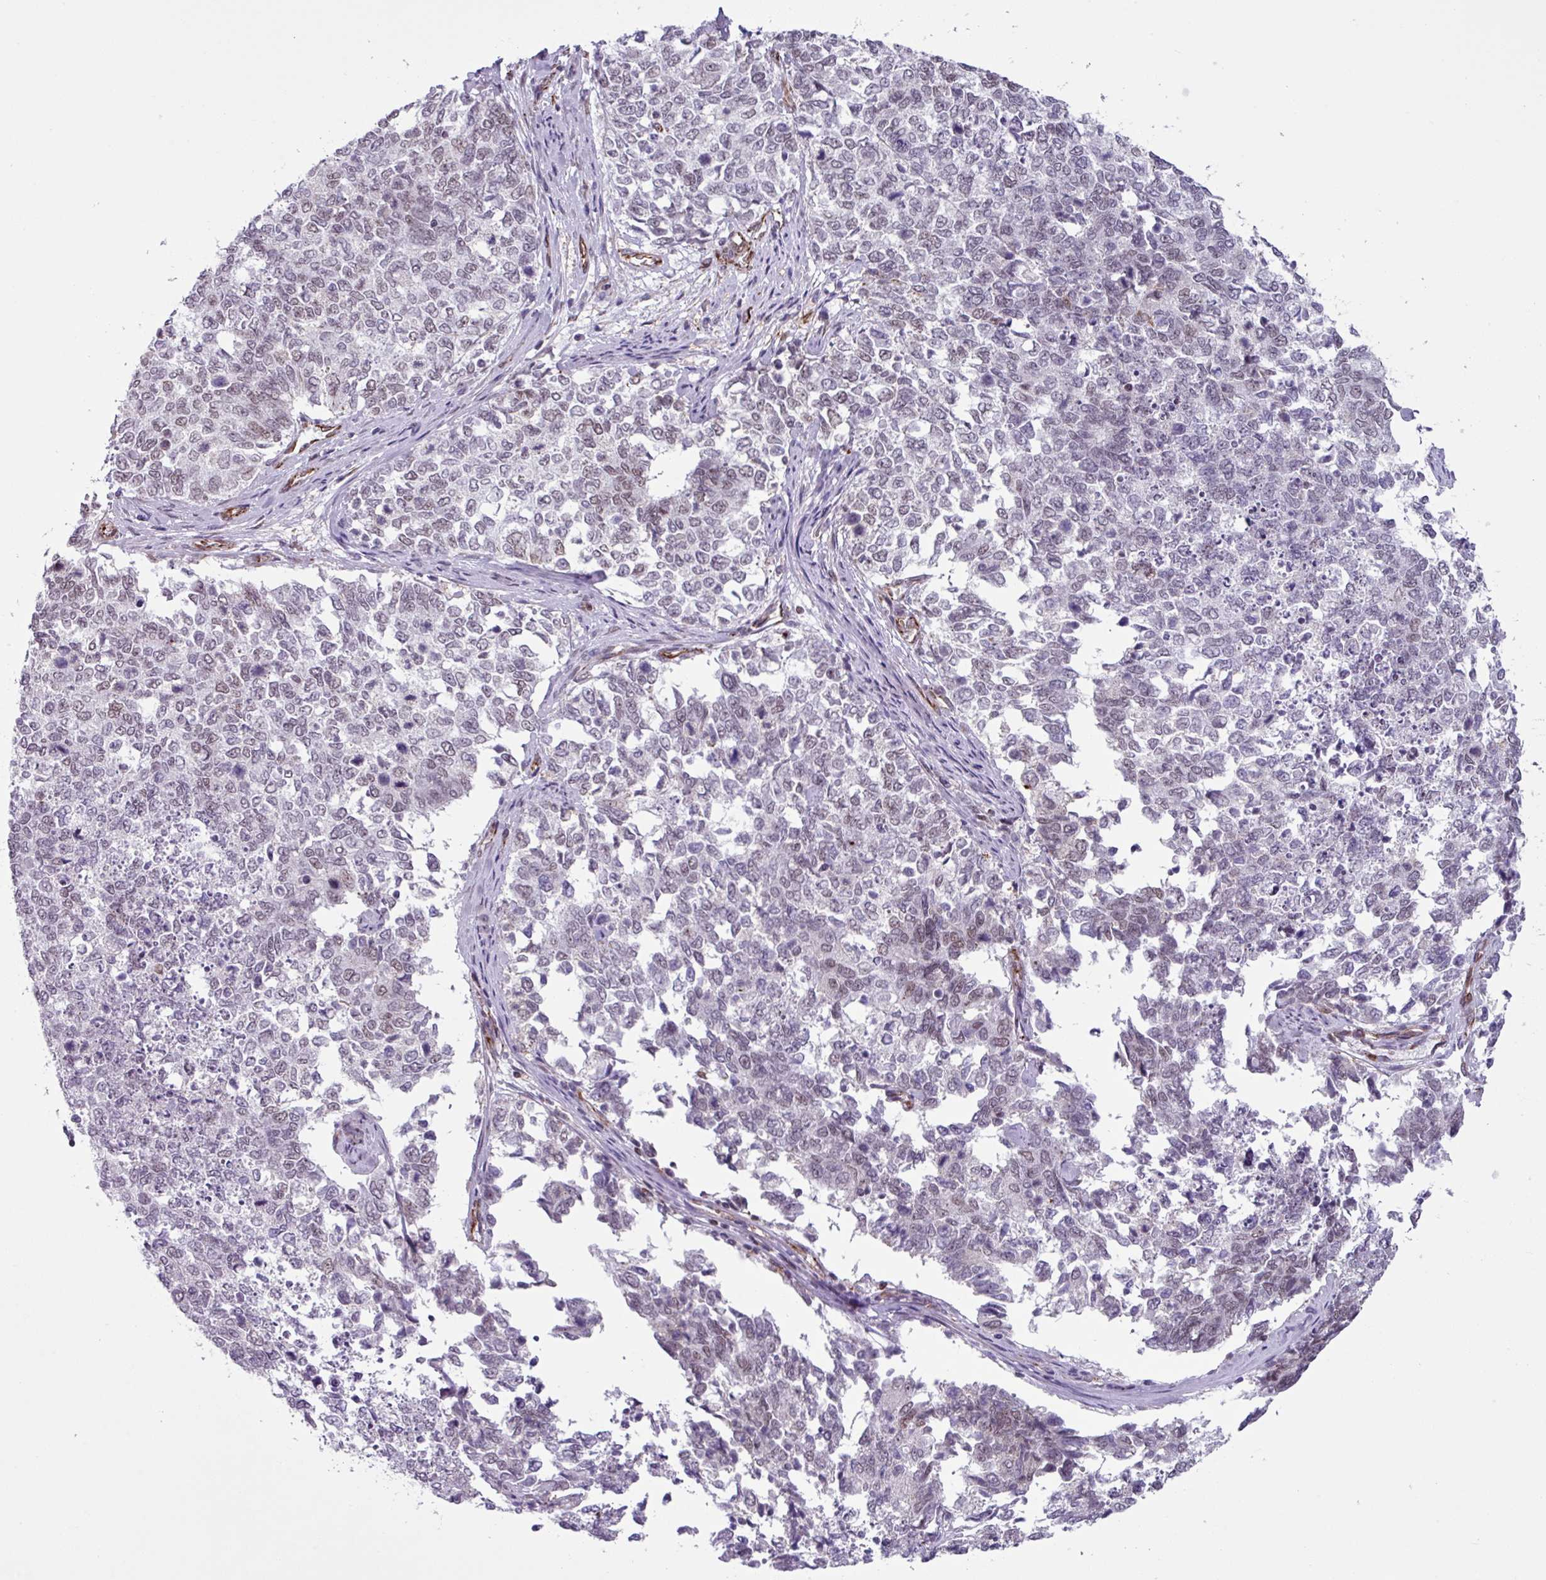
{"staining": {"intensity": "weak", "quantity": "<25%", "location": "nuclear"}, "tissue": "cervical cancer", "cell_type": "Tumor cells", "image_type": "cancer", "snomed": [{"axis": "morphology", "description": "Squamous cell carcinoma, NOS"}, {"axis": "topography", "description": "Cervix"}], "caption": "Immunohistochemistry of cervical squamous cell carcinoma shows no staining in tumor cells.", "gene": "CHD3", "patient": {"sex": "female", "age": 63}}